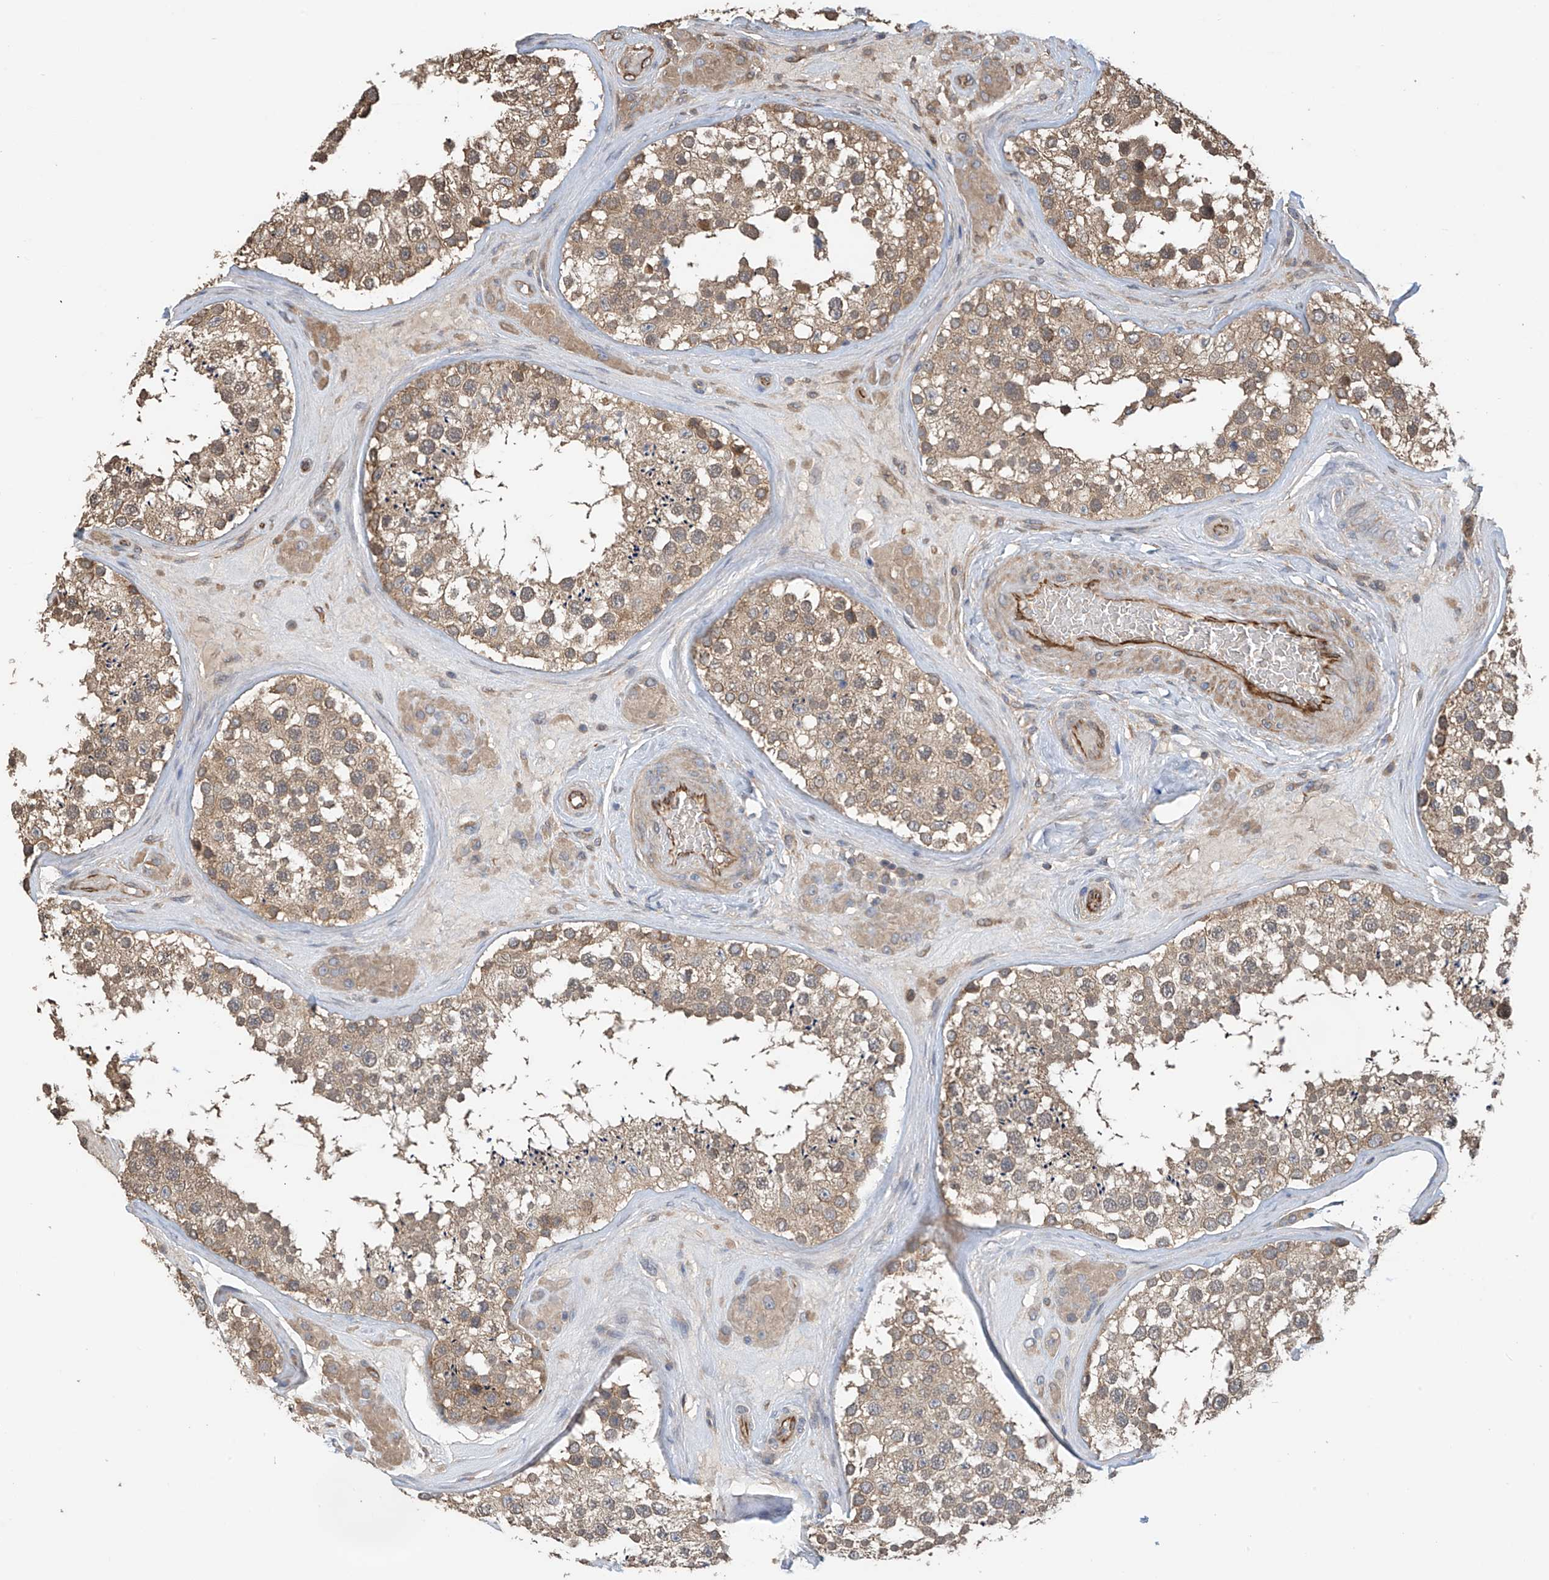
{"staining": {"intensity": "moderate", "quantity": ">75%", "location": "cytoplasmic/membranous"}, "tissue": "testis", "cell_type": "Cells in seminiferous ducts", "image_type": "normal", "snomed": [{"axis": "morphology", "description": "Normal tissue, NOS"}, {"axis": "topography", "description": "Testis"}], "caption": "This is a histology image of immunohistochemistry staining of benign testis, which shows moderate expression in the cytoplasmic/membranous of cells in seminiferous ducts.", "gene": "PHACTR4", "patient": {"sex": "male", "age": 46}}